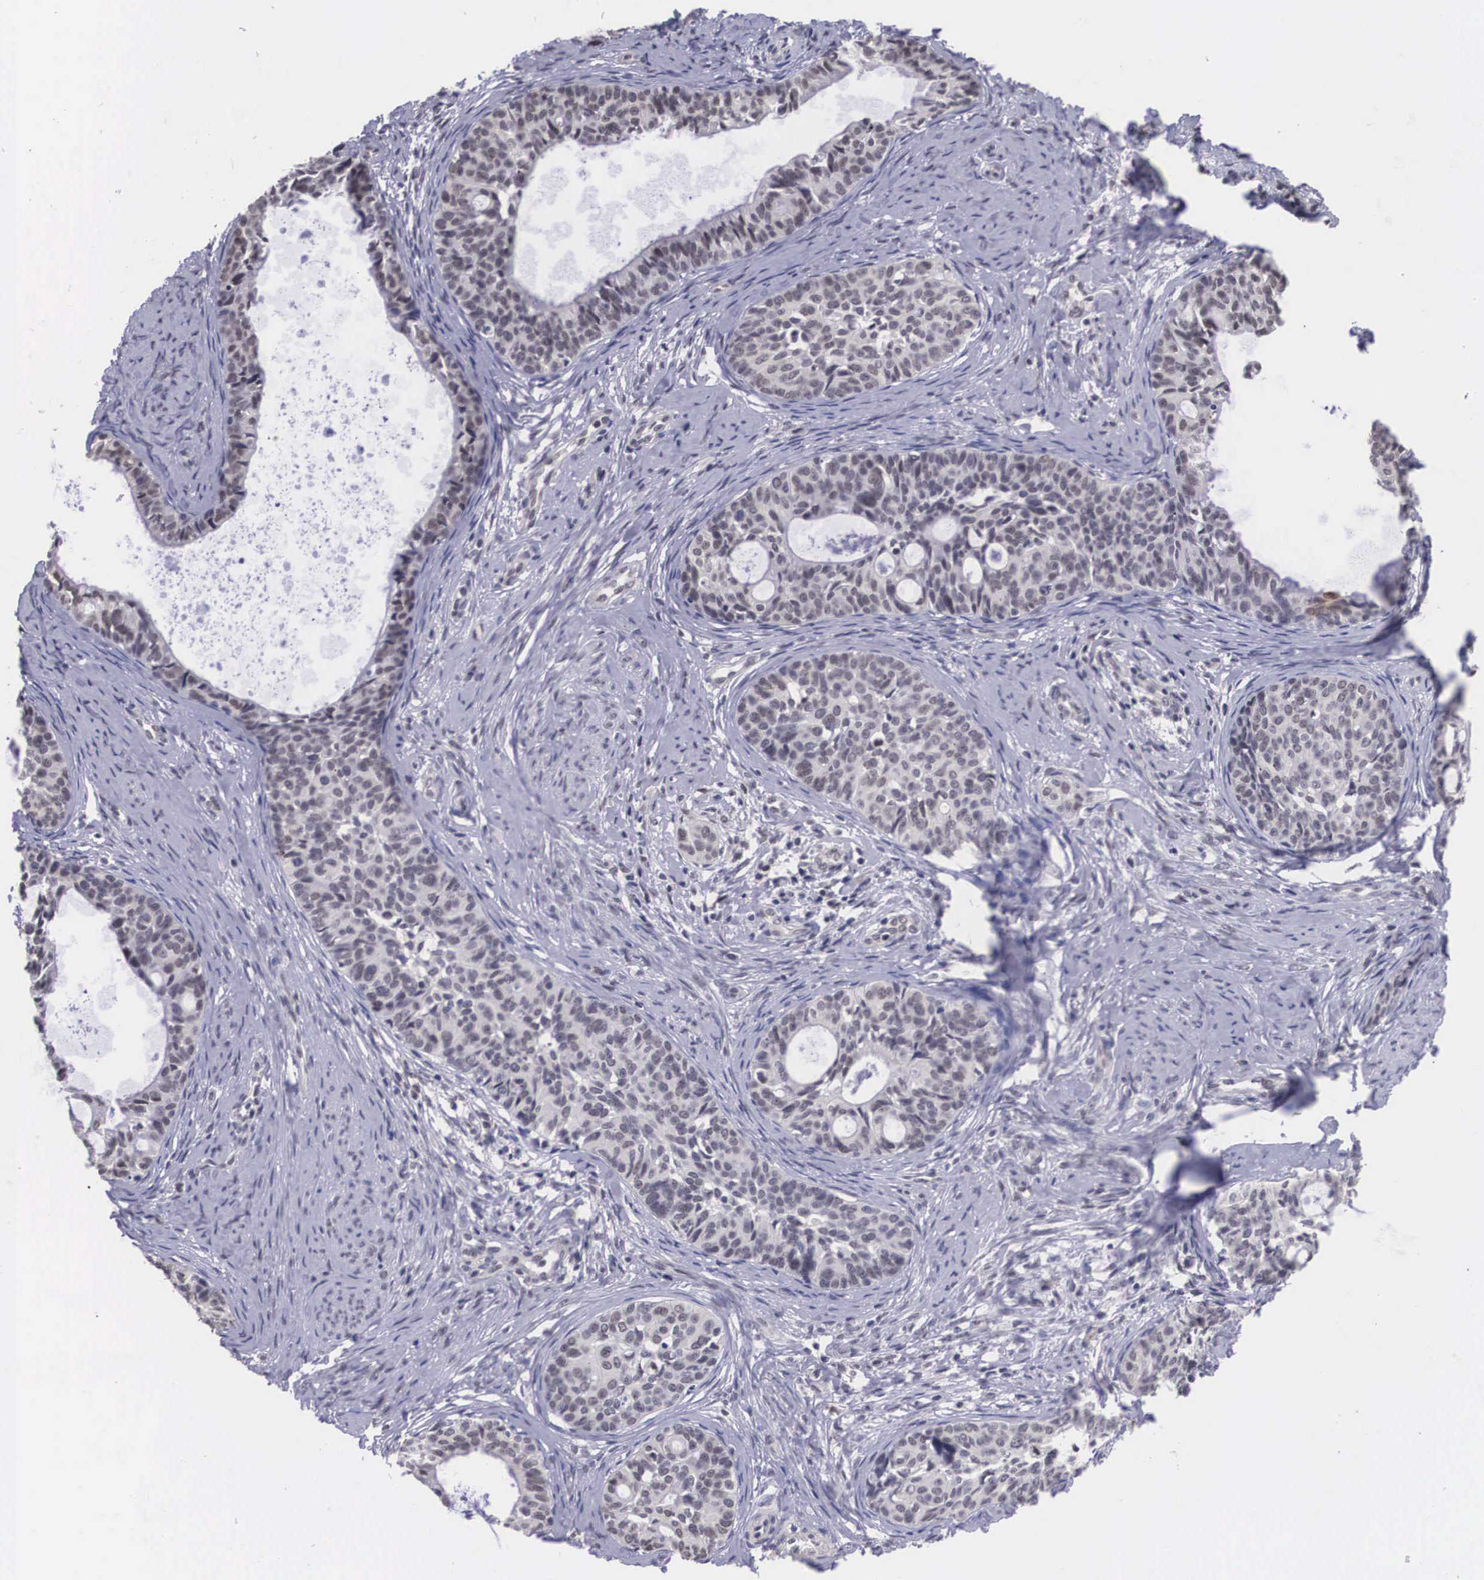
{"staining": {"intensity": "weak", "quantity": "<25%", "location": "nuclear"}, "tissue": "cervical cancer", "cell_type": "Tumor cells", "image_type": "cancer", "snomed": [{"axis": "morphology", "description": "Squamous cell carcinoma, NOS"}, {"axis": "topography", "description": "Cervix"}], "caption": "This is an immunohistochemistry photomicrograph of squamous cell carcinoma (cervical). There is no positivity in tumor cells.", "gene": "ZNF275", "patient": {"sex": "female", "age": 34}}